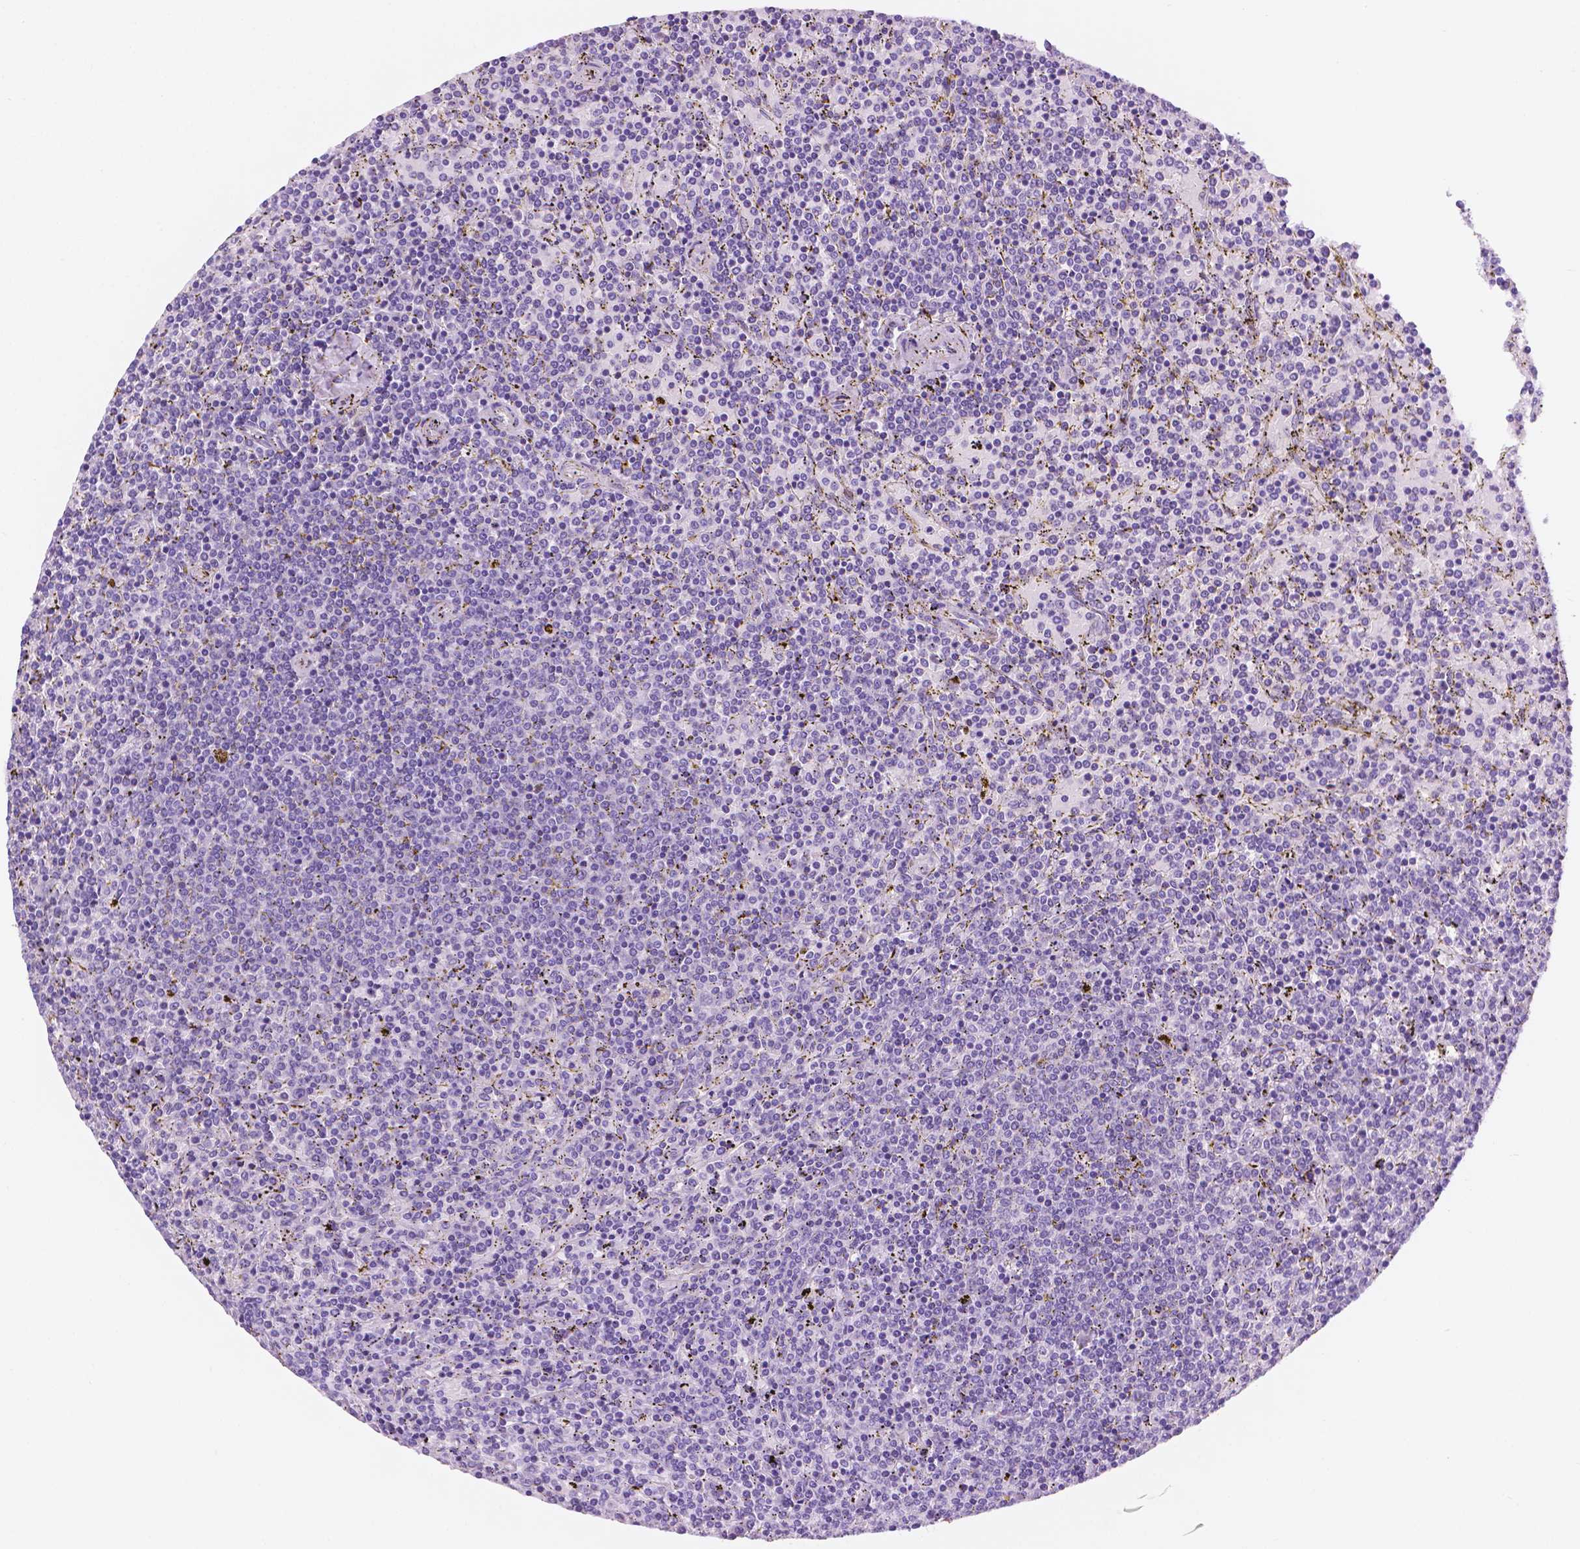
{"staining": {"intensity": "negative", "quantity": "none", "location": "none"}, "tissue": "lymphoma", "cell_type": "Tumor cells", "image_type": "cancer", "snomed": [{"axis": "morphology", "description": "Malignant lymphoma, non-Hodgkin's type, Low grade"}, {"axis": "topography", "description": "Spleen"}], "caption": "Histopathology image shows no protein positivity in tumor cells of lymphoma tissue.", "gene": "PPL", "patient": {"sex": "female", "age": 77}}